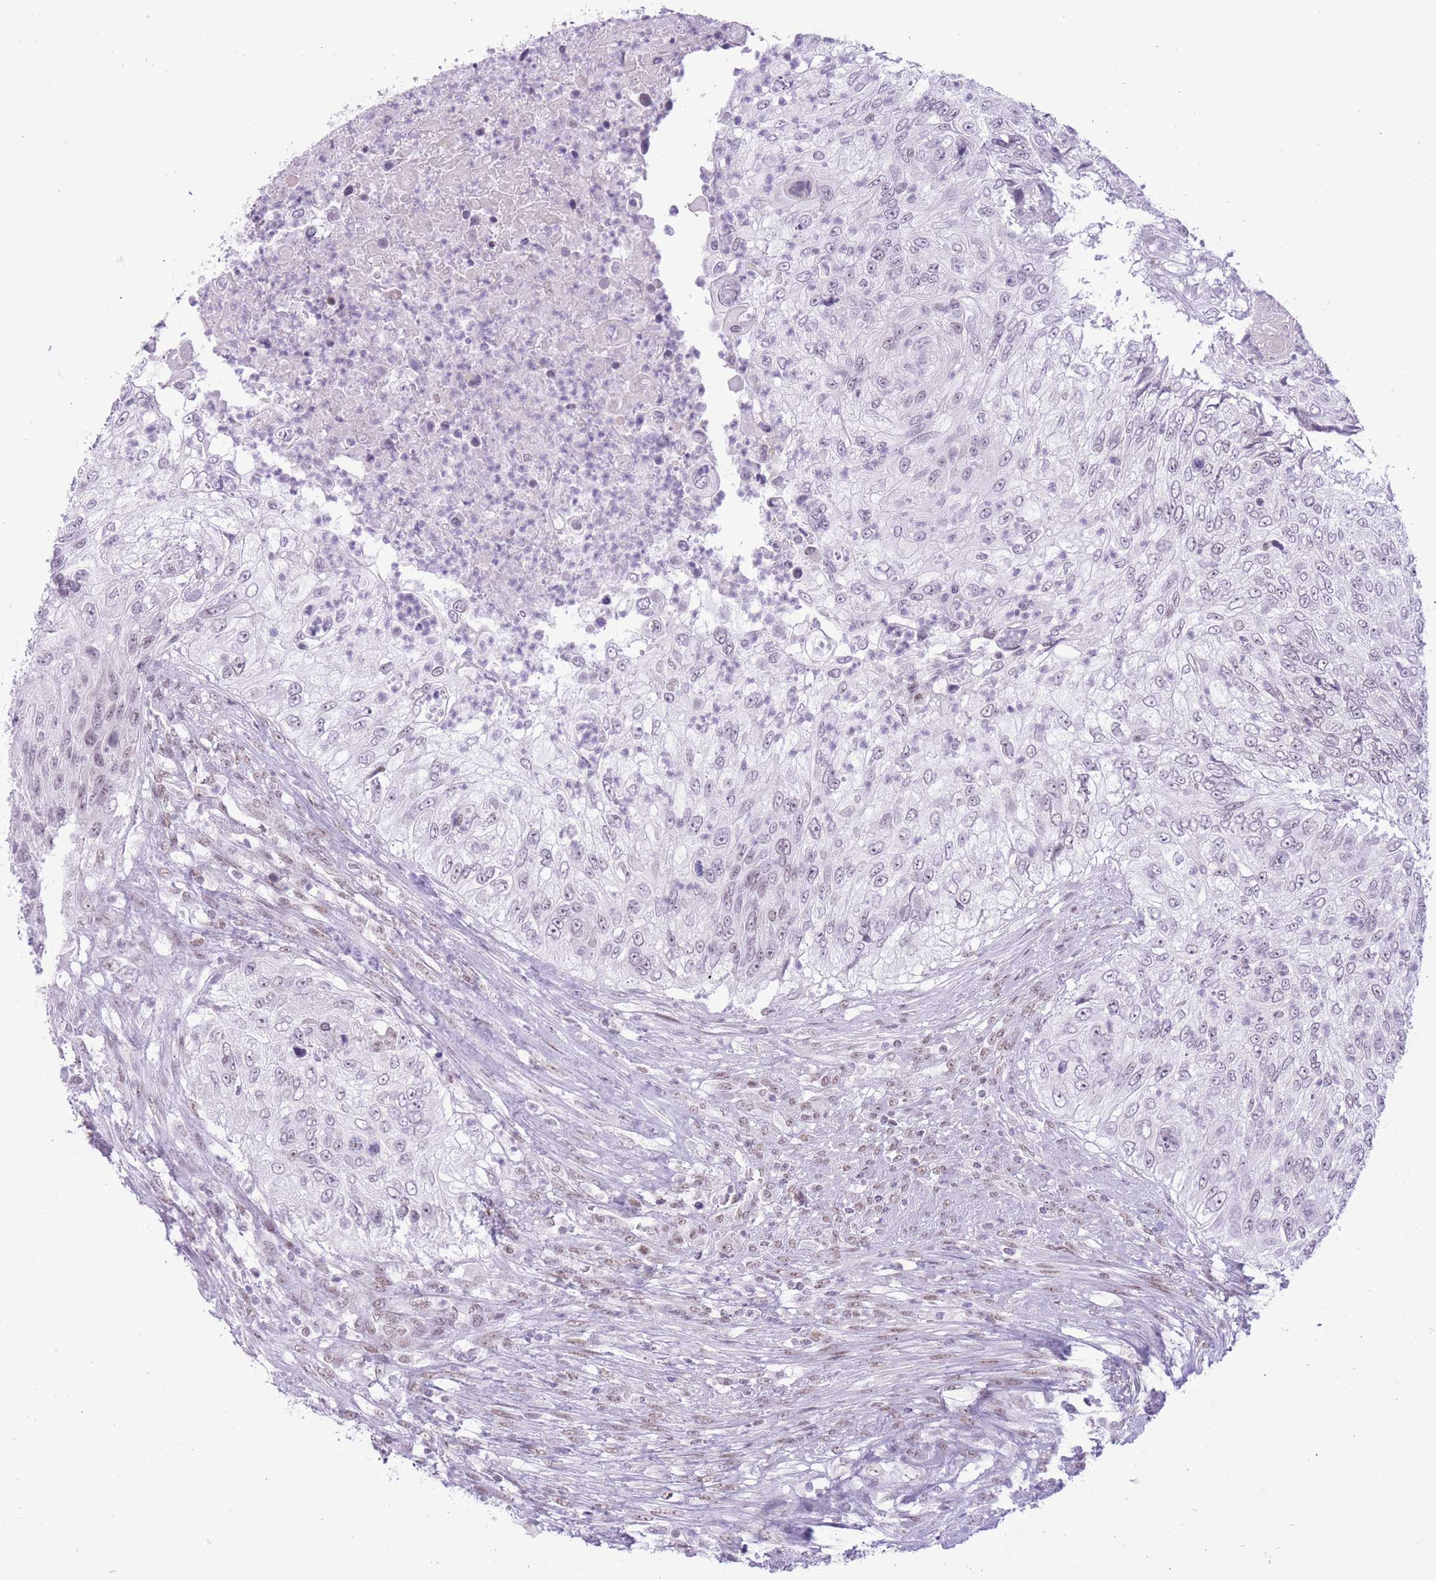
{"staining": {"intensity": "weak", "quantity": "<25%", "location": "nuclear"}, "tissue": "urothelial cancer", "cell_type": "Tumor cells", "image_type": "cancer", "snomed": [{"axis": "morphology", "description": "Urothelial carcinoma, High grade"}, {"axis": "topography", "description": "Urinary bladder"}], "caption": "Tumor cells are negative for brown protein staining in urothelial cancer.", "gene": "ZBED5", "patient": {"sex": "female", "age": 60}}